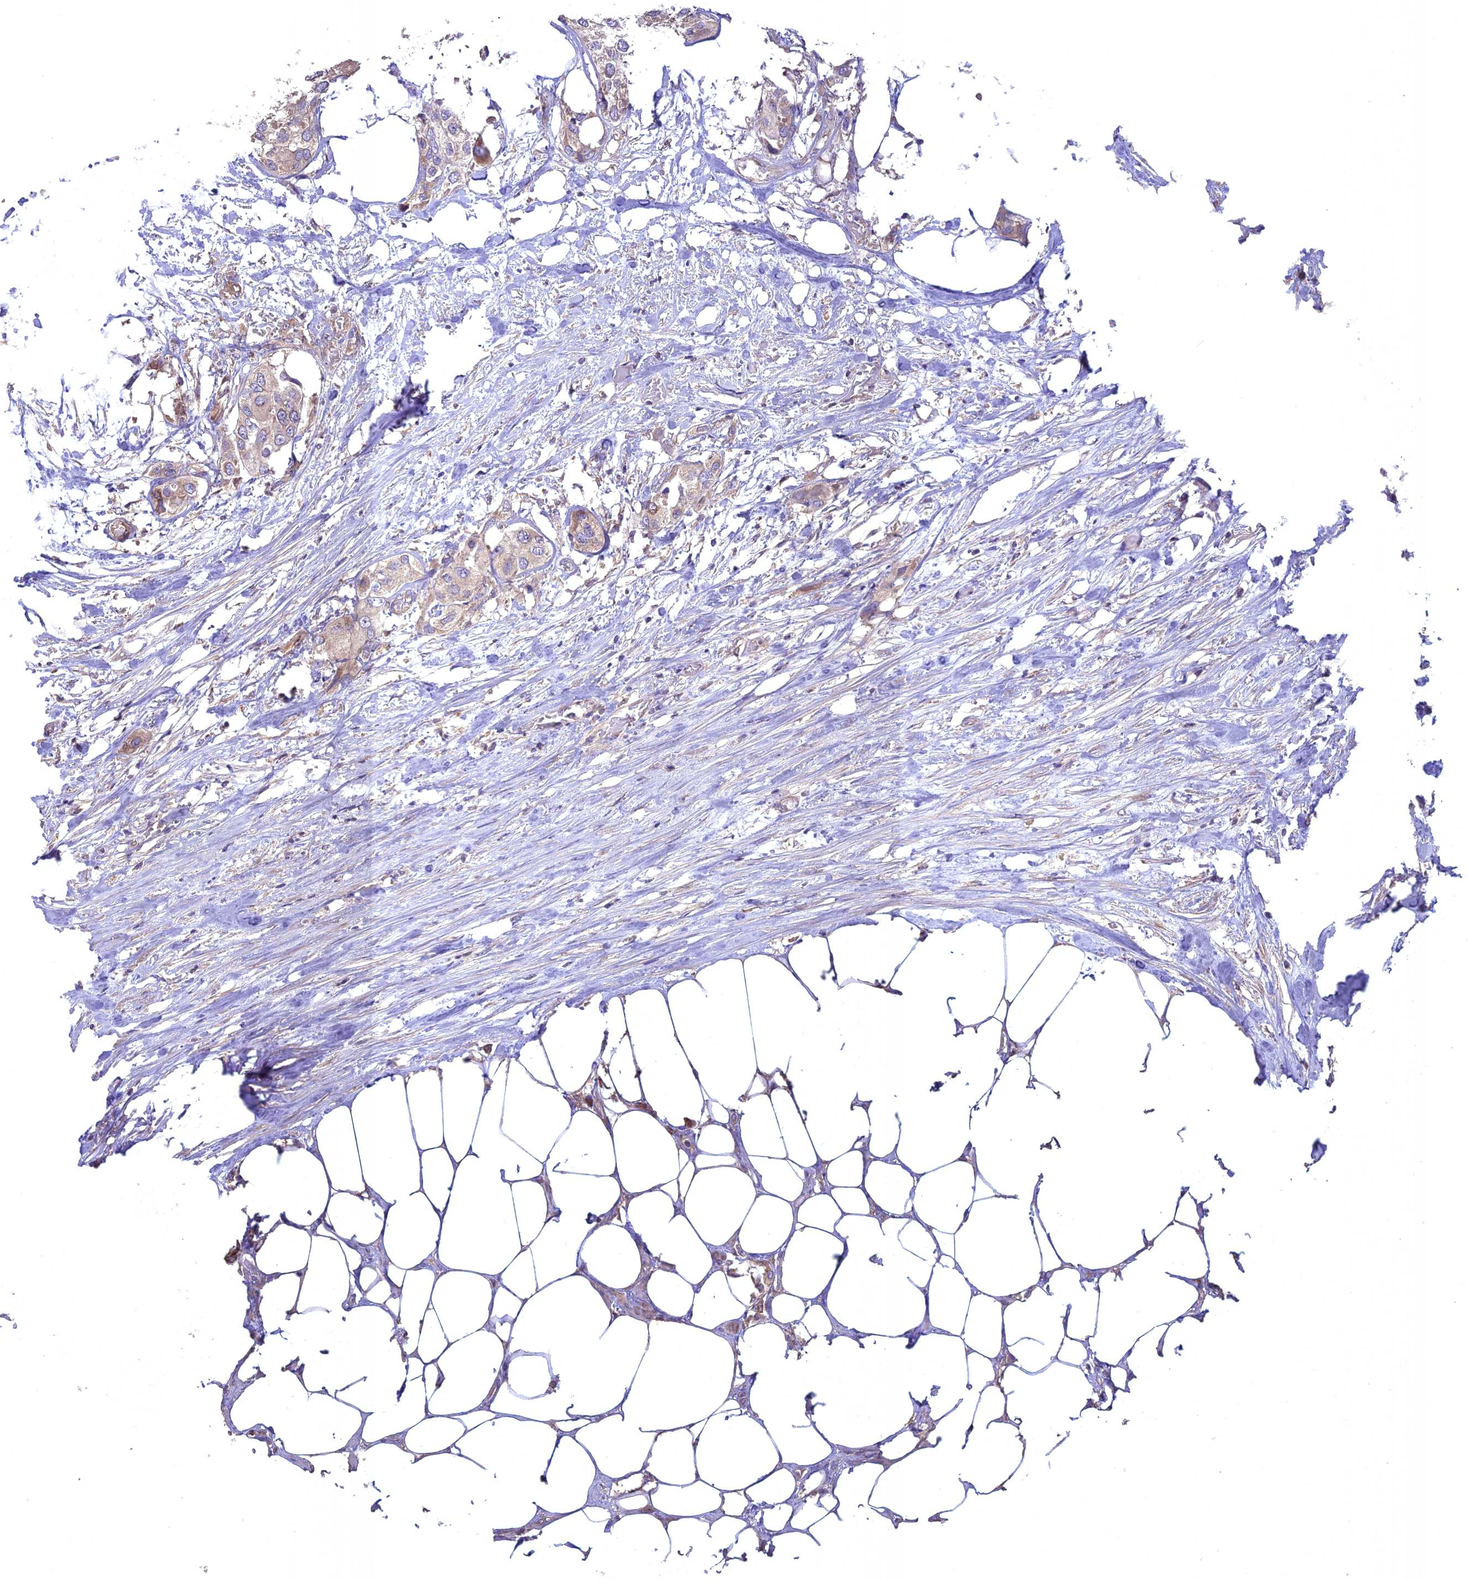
{"staining": {"intensity": "negative", "quantity": "none", "location": "none"}, "tissue": "urothelial cancer", "cell_type": "Tumor cells", "image_type": "cancer", "snomed": [{"axis": "morphology", "description": "Urothelial carcinoma, High grade"}, {"axis": "topography", "description": "Urinary bladder"}], "caption": "Immunohistochemistry (IHC) of urothelial cancer demonstrates no staining in tumor cells.", "gene": "NUDT8", "patient": {"sex": "male", "age": 64}}